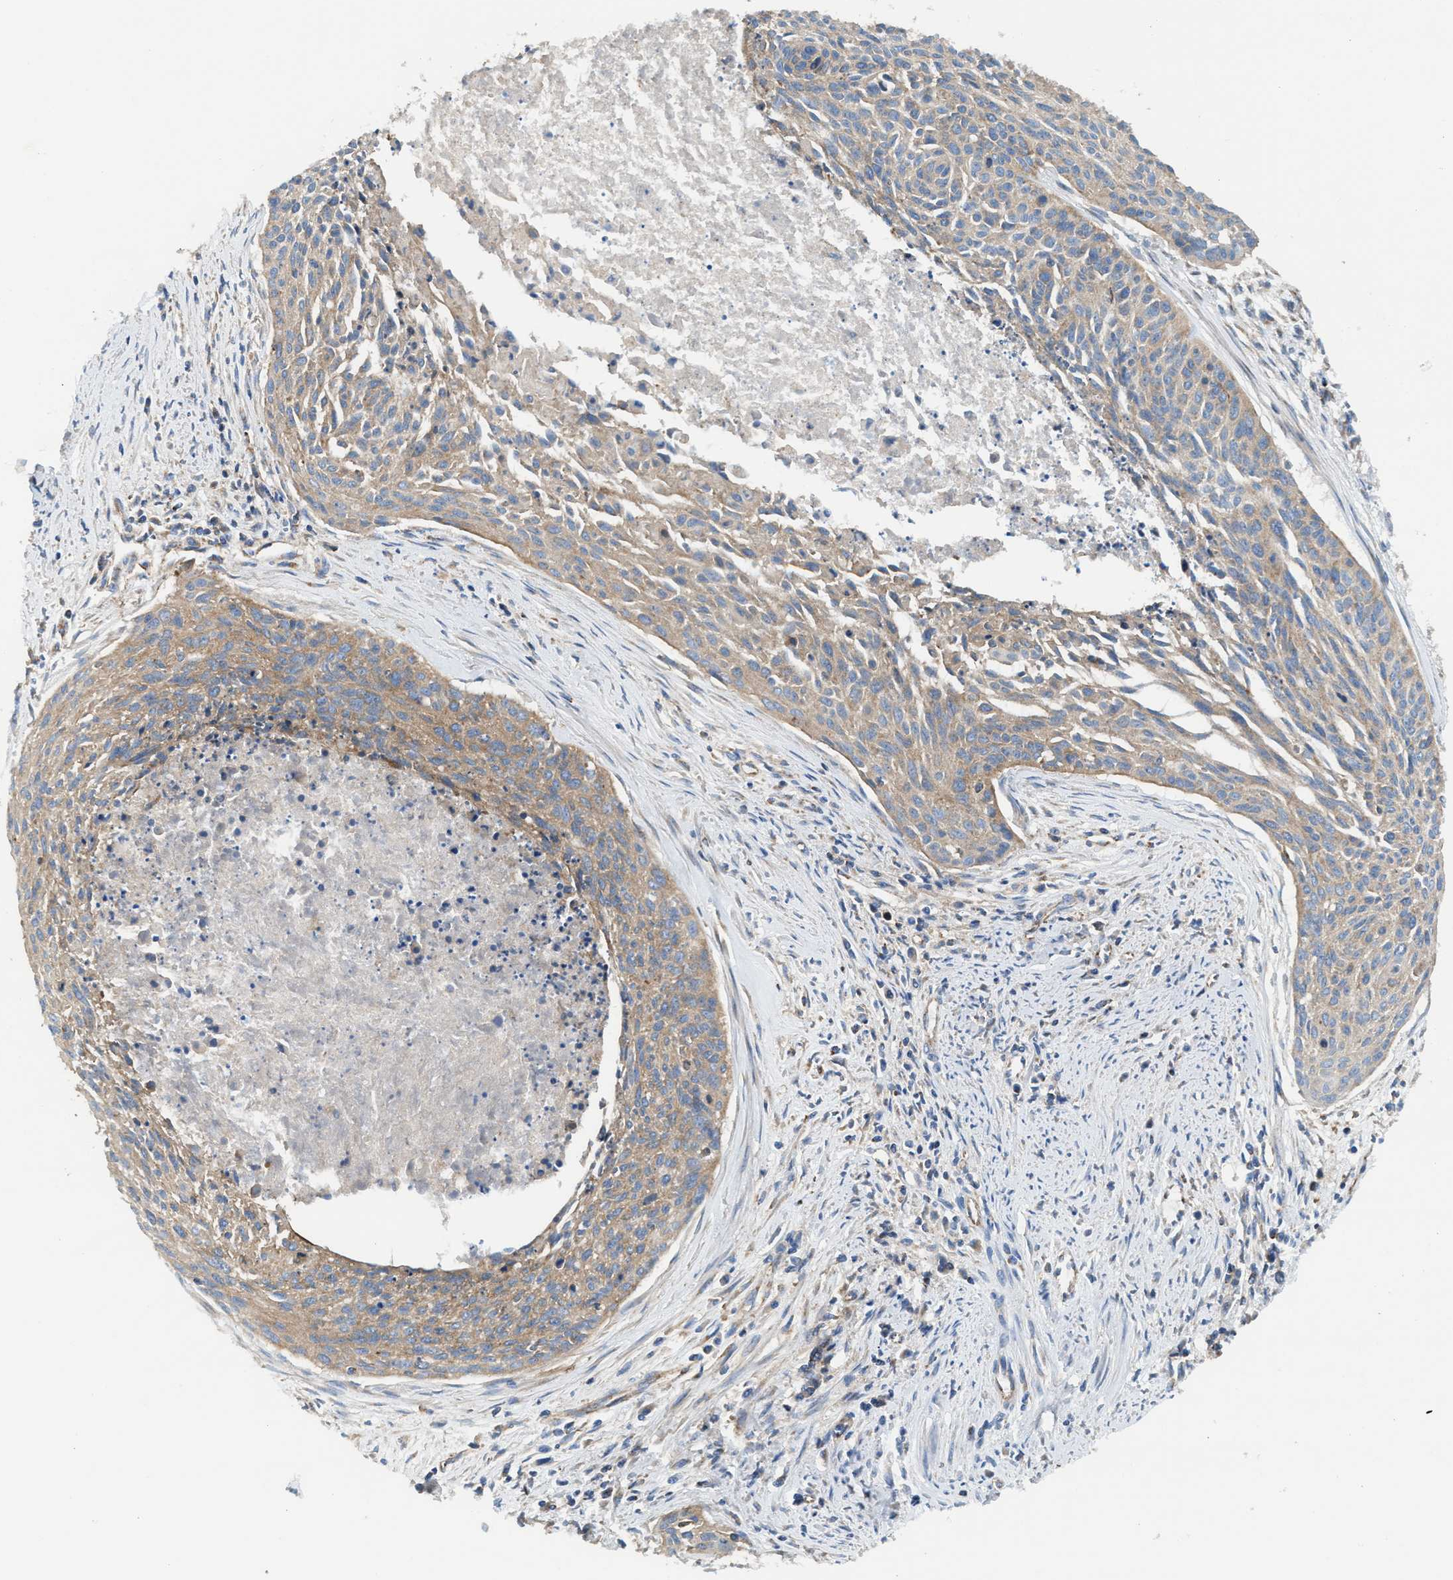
{"staining": {"intensity": "weak", "quantity": "25%-75%", "location": "cytoplasmic/membranous"}, "tissue": "cervical cancer", "cell_type": "Tumor cells", "image_type": "cancer", "snomed": [{"axis": "morphology", "description": "Squamous cell carcinoma, NOS"}, {"axis": "topography", "description": "Cervix"}], "caption": "Cervical squamous cell carcinoma stained with DAB immunohistochemistry (IHC) demonstrates low levels of weak cytoplasmic/membranous staining in about 25%-75% of tumor cells.", "gene": "TBC1D15", "patient": {"sex": "female", "age": 55}}